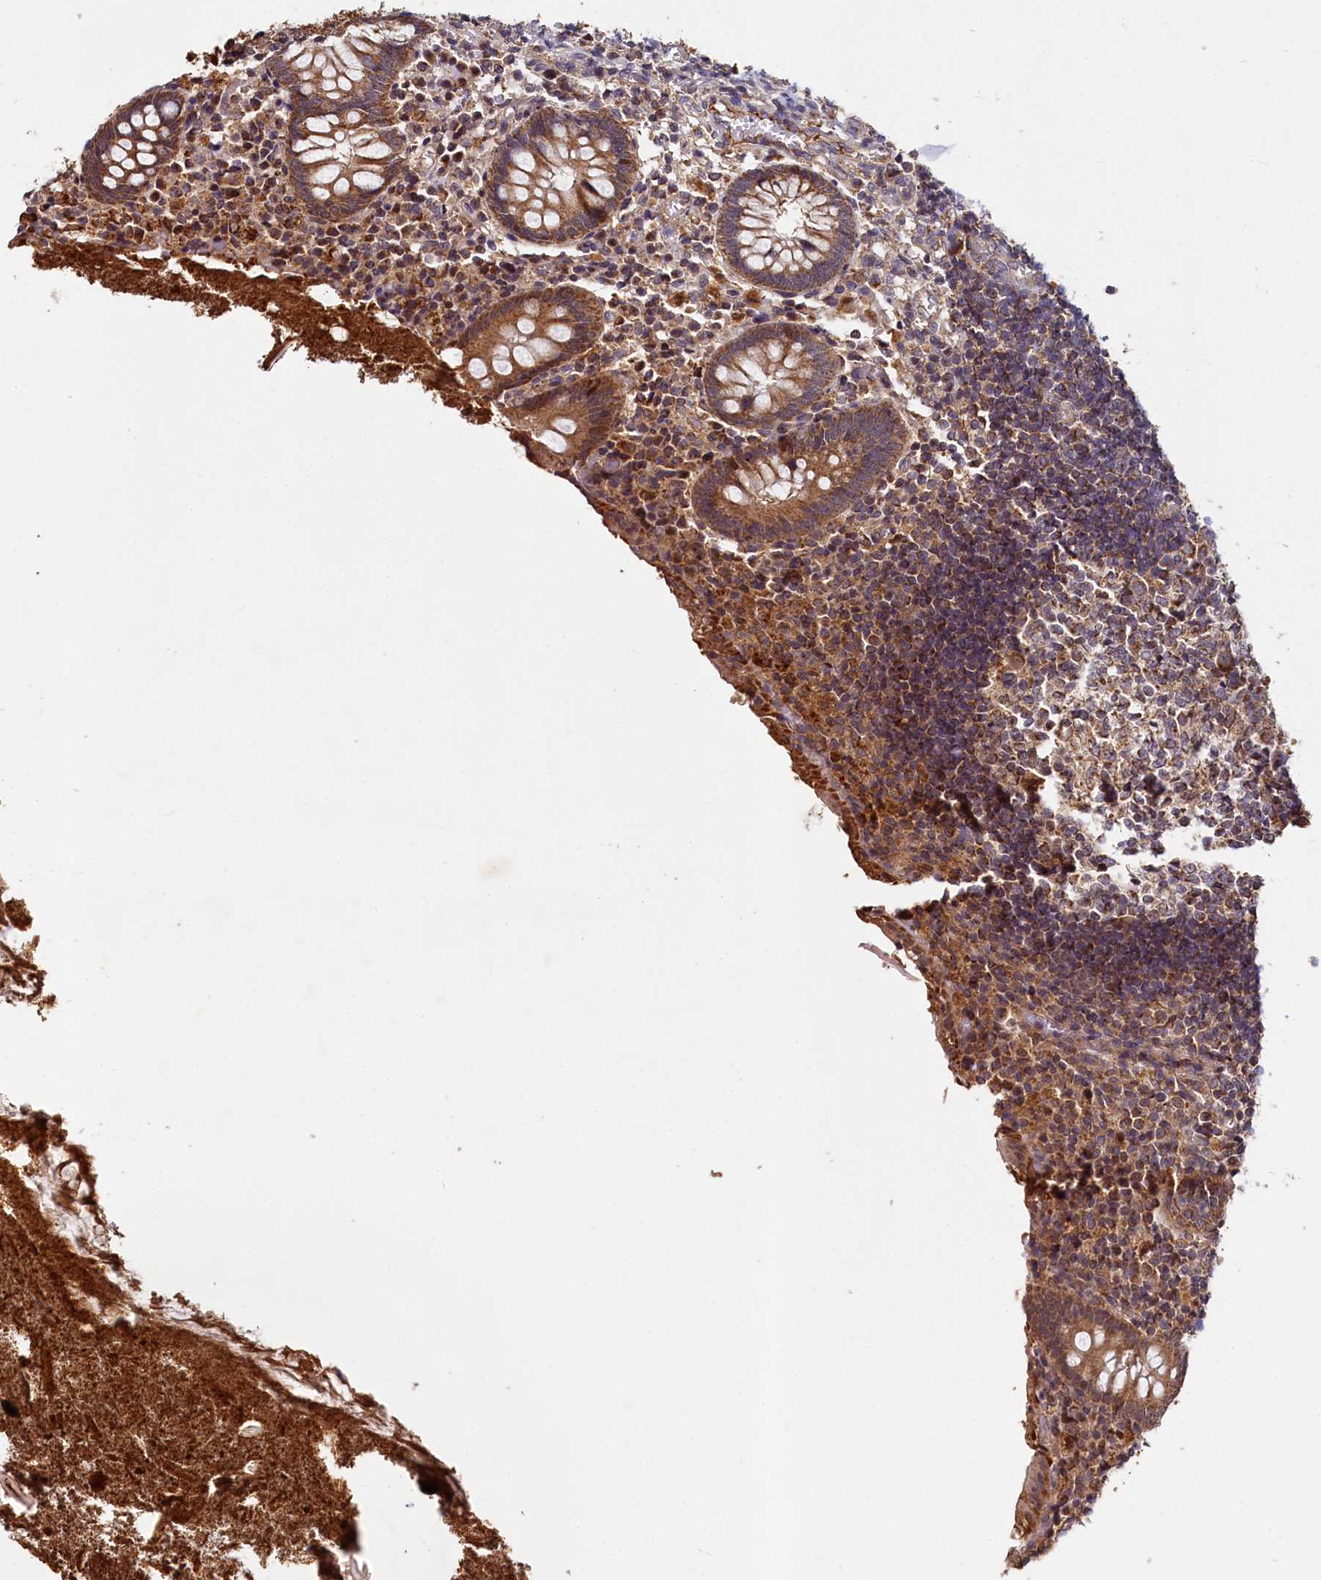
{"staining": {"intensity": "moderate", "quantity": ">75%", "location": "cytoplasmic/membranous"}, "tissue": "appendix", "cell_type": "Glandular cells", "image_type": "normal", "snomed": [{"axis": "morphology", "description": "Normal tissue, NOS"}, {"axis": "topography", "description": "Appendix"}], "caption": "Immunohistochemistry (IHC) histopathology image of normal appendix stained for a protein (brown), which shows medium levels of moderate cytoplasmic/membranous staining in about >75% of glandular cells.", "gene": "SPRYD3", "patient": {"sex": "female", "age": 17}}